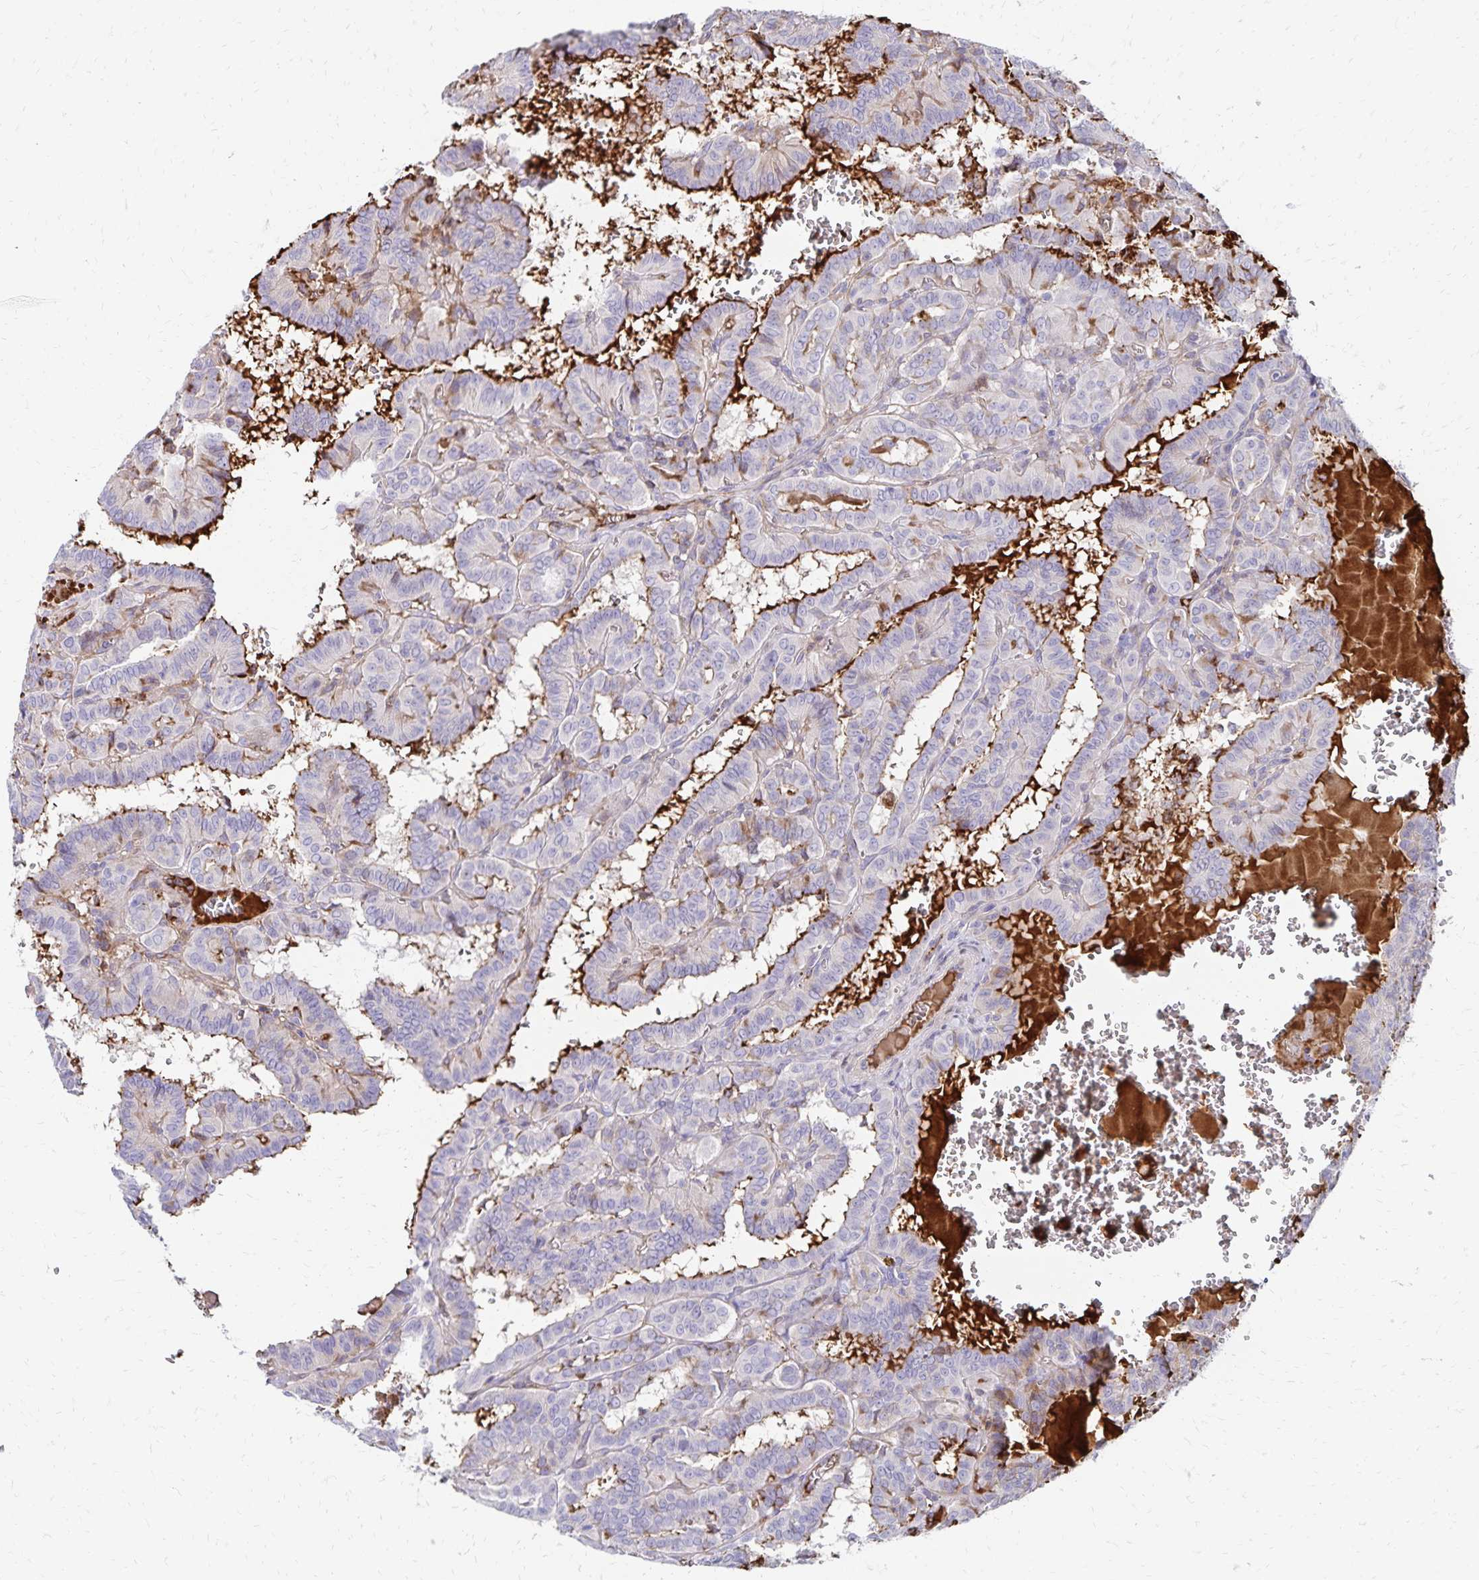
{"staining": {"intensity": "moderate", "quantity": "25%-75%", "location": "cytoplasmic/membranous"}, "tissue": "thyroid cancer", "cell_type": "Tumor cells", "image_type": "cancer", "snomed": [{"axis": "morphology", "description": "Papillary adenocarcinoma, NOS"}, {"axis": "topography", "description": "Thyroid gland"}], "caption": "Immunohistochemical staining of human thyroid cancer reveals medium levels of moderate cytoplasmic/membranous positivity in about 25%-75% of tumor cells.", "gene": "NECAP1", "patient": {"sex": "female", "age": 21}}